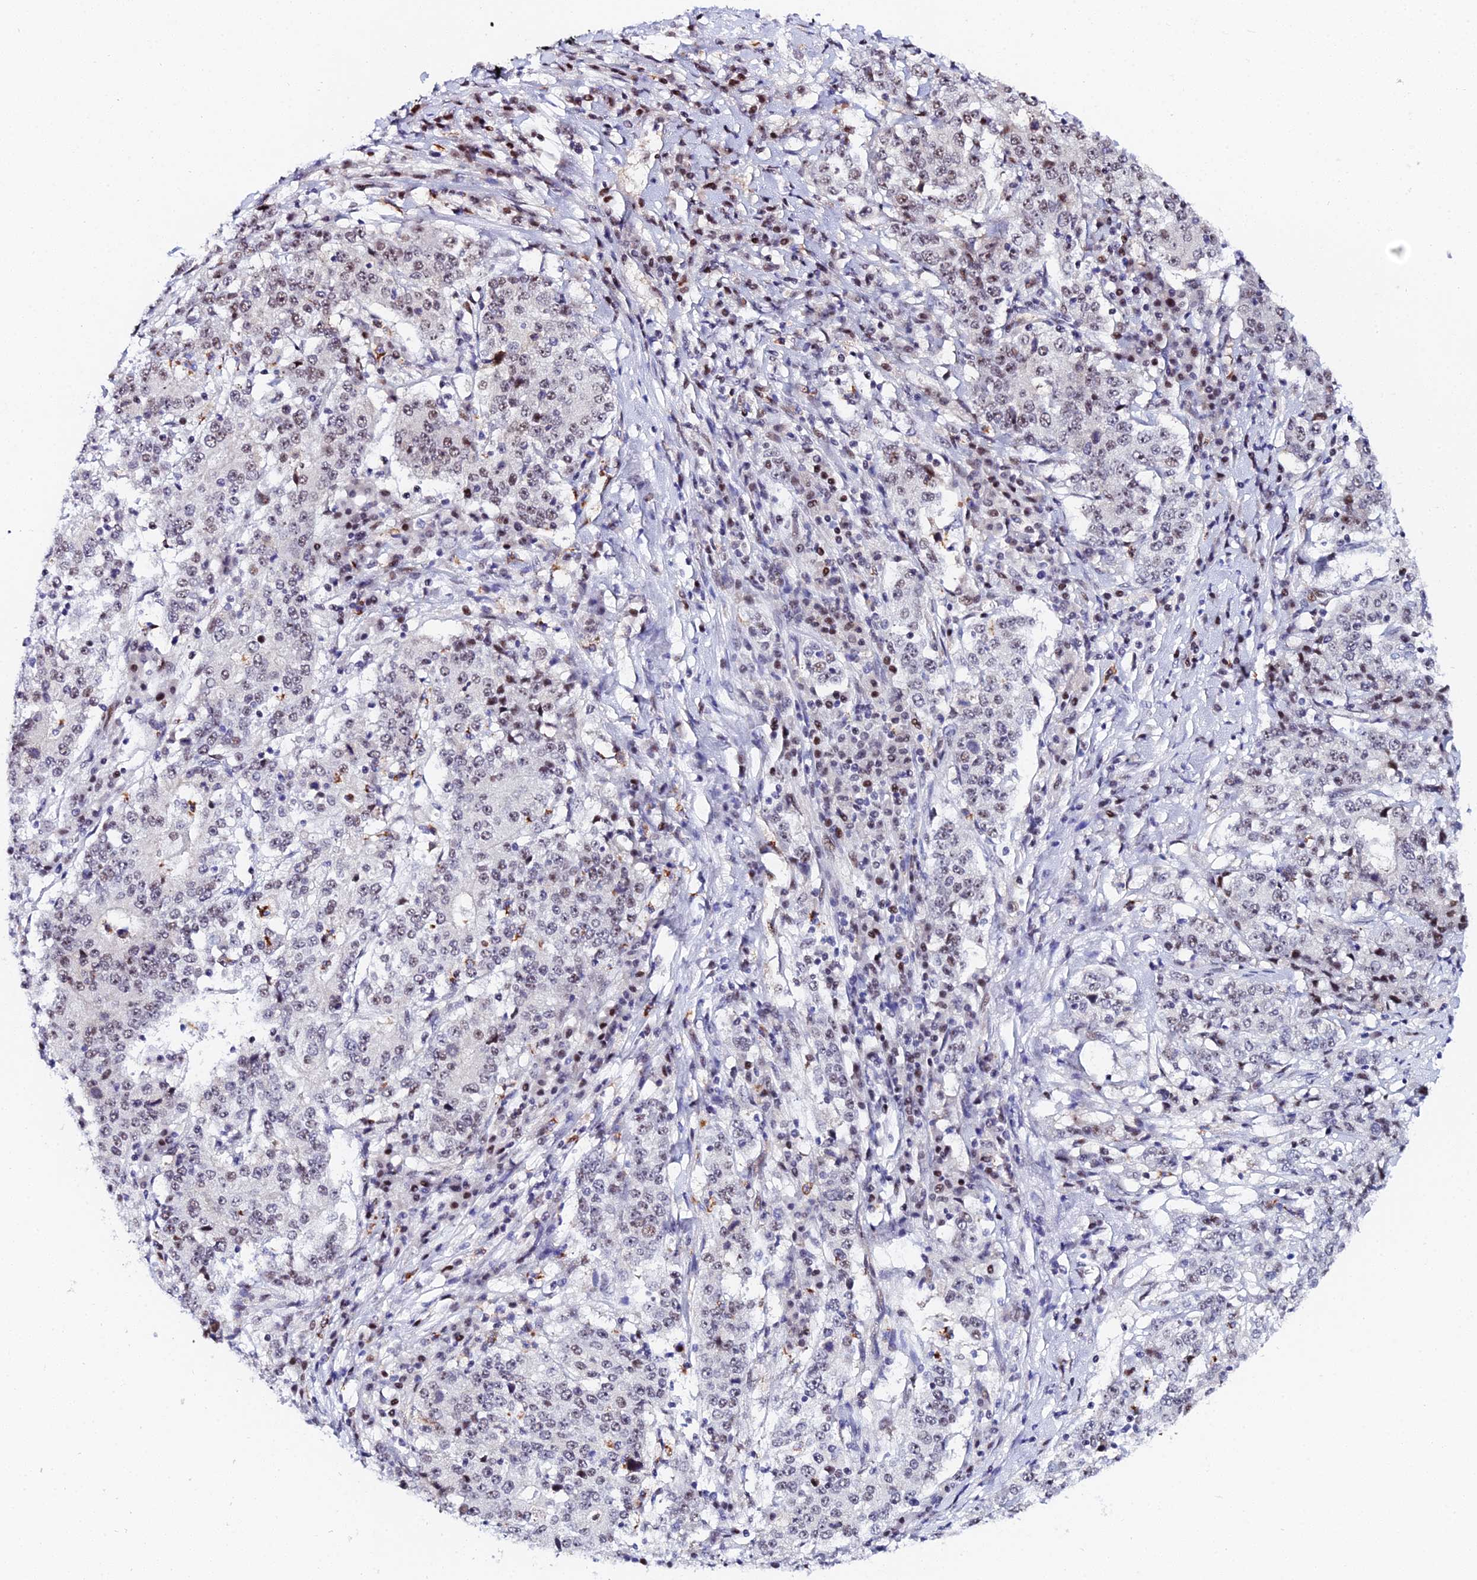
{"staining": {"intensity": "weak", "quantity": "25%-75%", "location": "nuclear"}, "tissue": "stomach cancer", "cell_type": "Tumor cells", "image_type": "cancer", "snomed": [{"axis": "morphology", "description": "Adenocarcinoma, NOS"}, {"axis": "topography", "description": "Stomach"}], "caption": "DAB immunohistochemical staining of human stomach cancer reveals weak nuclear protein staining in approximately 25%-75% of tumor cells.", "gene": "TIFA", "patient": {"sex": "male", "age": 59}}